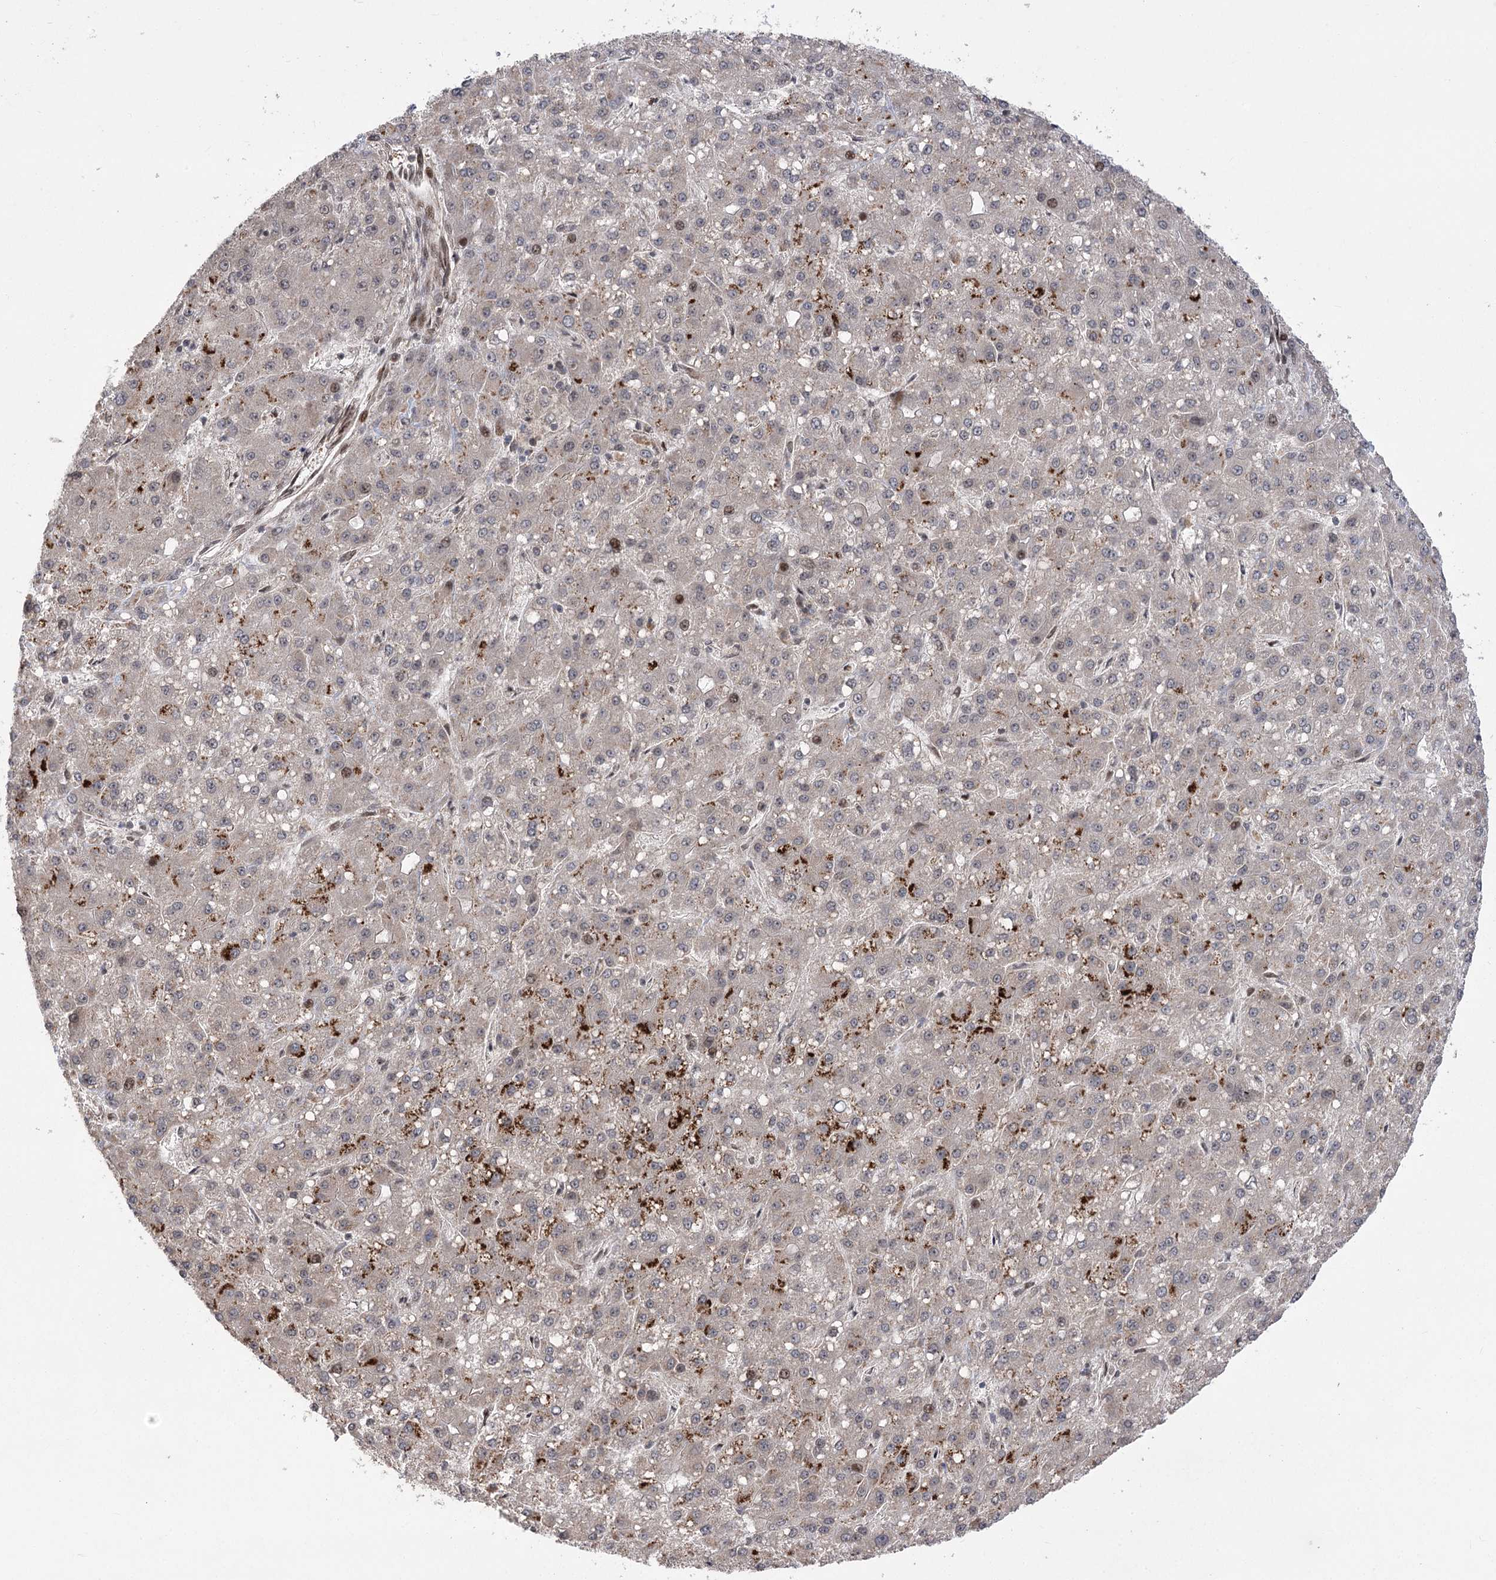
{"staining": {"intensity": "weak", "quantity": "<25%", "location": "cytoplasmic/membranous"}, "tissue": "liver cancer", "cell_type": "Tumor cells", "image_type": "cancer", "snomed": [{"axis": "morphology", "description": "Carcinoma, Hepatocellular, NOS"}, {"axis": "topography", "description": "Liver"}], "caption": "Tumor cells show no significant protein expression in liver hepatocellular carcinoma. The staining is performed using DAB (3,3'-diaminobenzidine) brown chromogen with nuclei counter-stained in using hematoxylin.", "gene": "TENM2", "patient": {"sex": "male", "age": 67}}